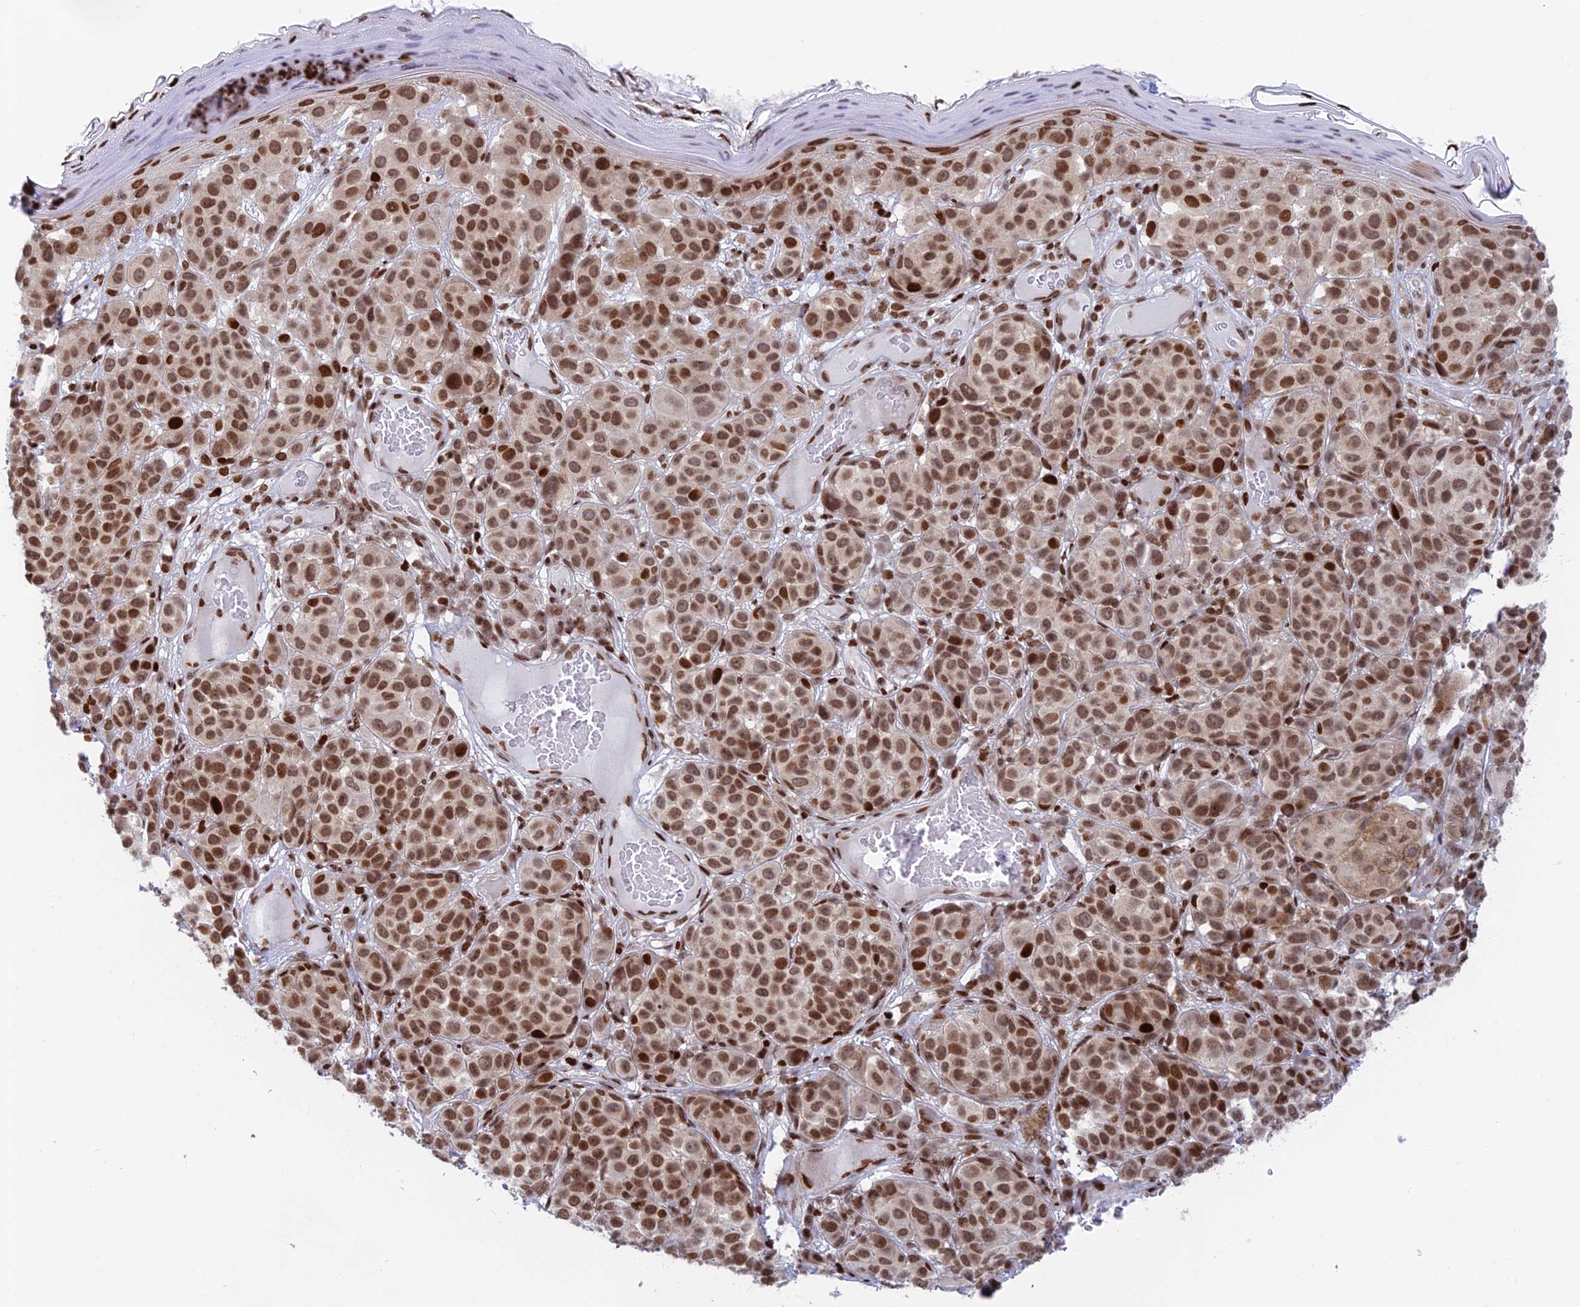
{"staining": {"intensity": "moderate", "quantity": ">75%", "location": "nuclear"}, "tissue": "melanoma", "cell_type": "Tumor cells", "image_type": "cancer", "snomed": [{"axis": "morphology", "description": "Malignant melanoma, NOS"}, {"axis": "topography", "description": "Skin"}], "caption": "Immunohistochemistry (IHC) of malignant melanoma displays medium levels of moderate nuclear expression in approximately >75% of tumor cells.", "gene": "RPAP1", "patient": {"sex": "male", "age": 38}}